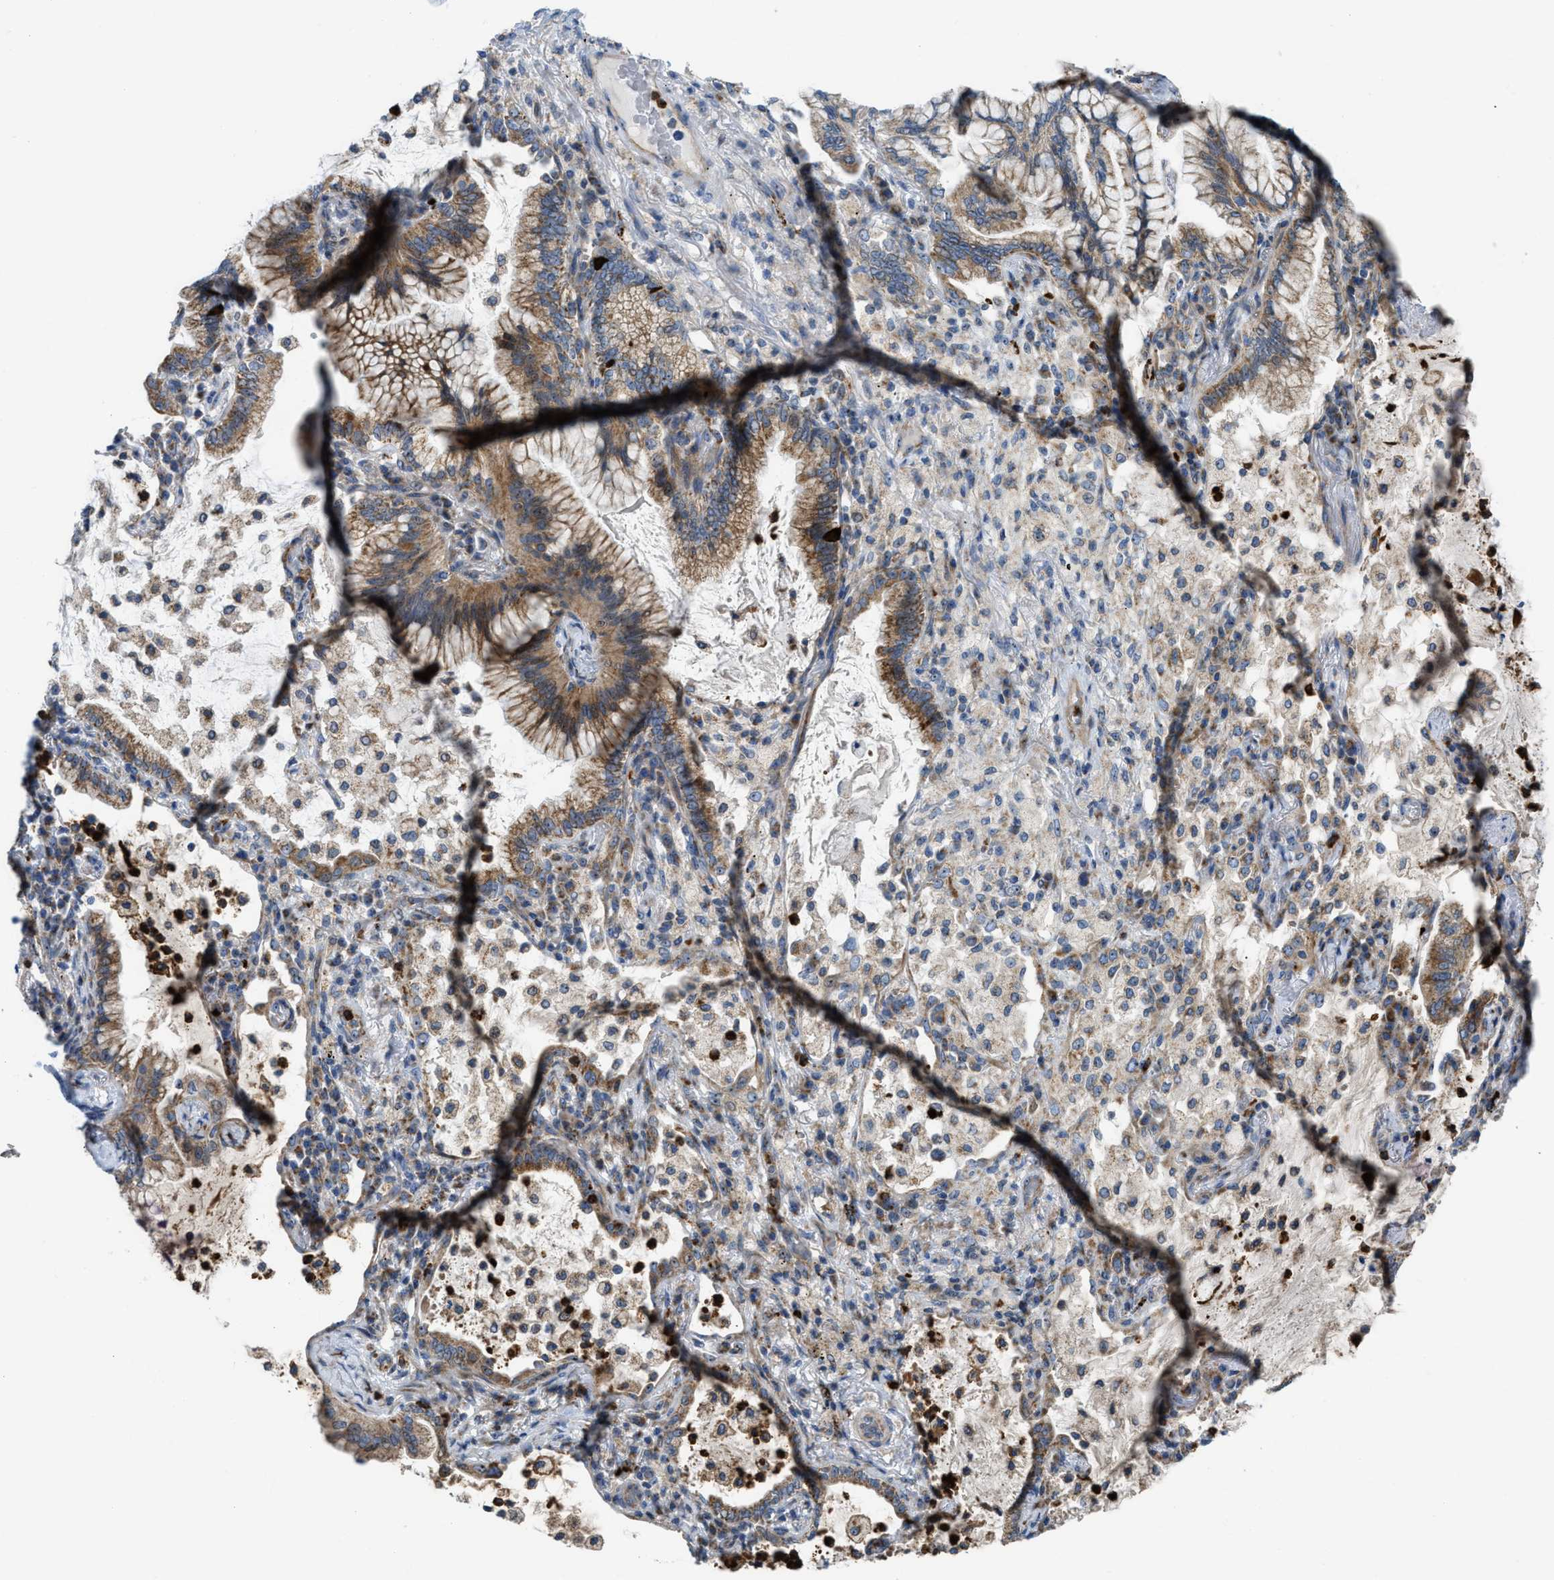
{"staining": {"intensity": "moderate", "quantity": ">75%", "location": "cytoplasmic/membranous"}, "tissue": "lung cancer", "cell_type": "Tumor cells", "image_type": "cancer", "snomed": [{"axis": "morphology", "description": "Adenocarcinoma, NOS"}, {"axis": "topography", "description": "Lung"}], "caption": "A micrograph of lung adenocarcinoma stained for a protein reveals moderate cytoplasmic/membranous brown staining in tumor cells. (Brightfield microscopy of DAB IHC at high magnification).", "gene": "TPH1", "patient": {"sex": "female", "age": 70}}